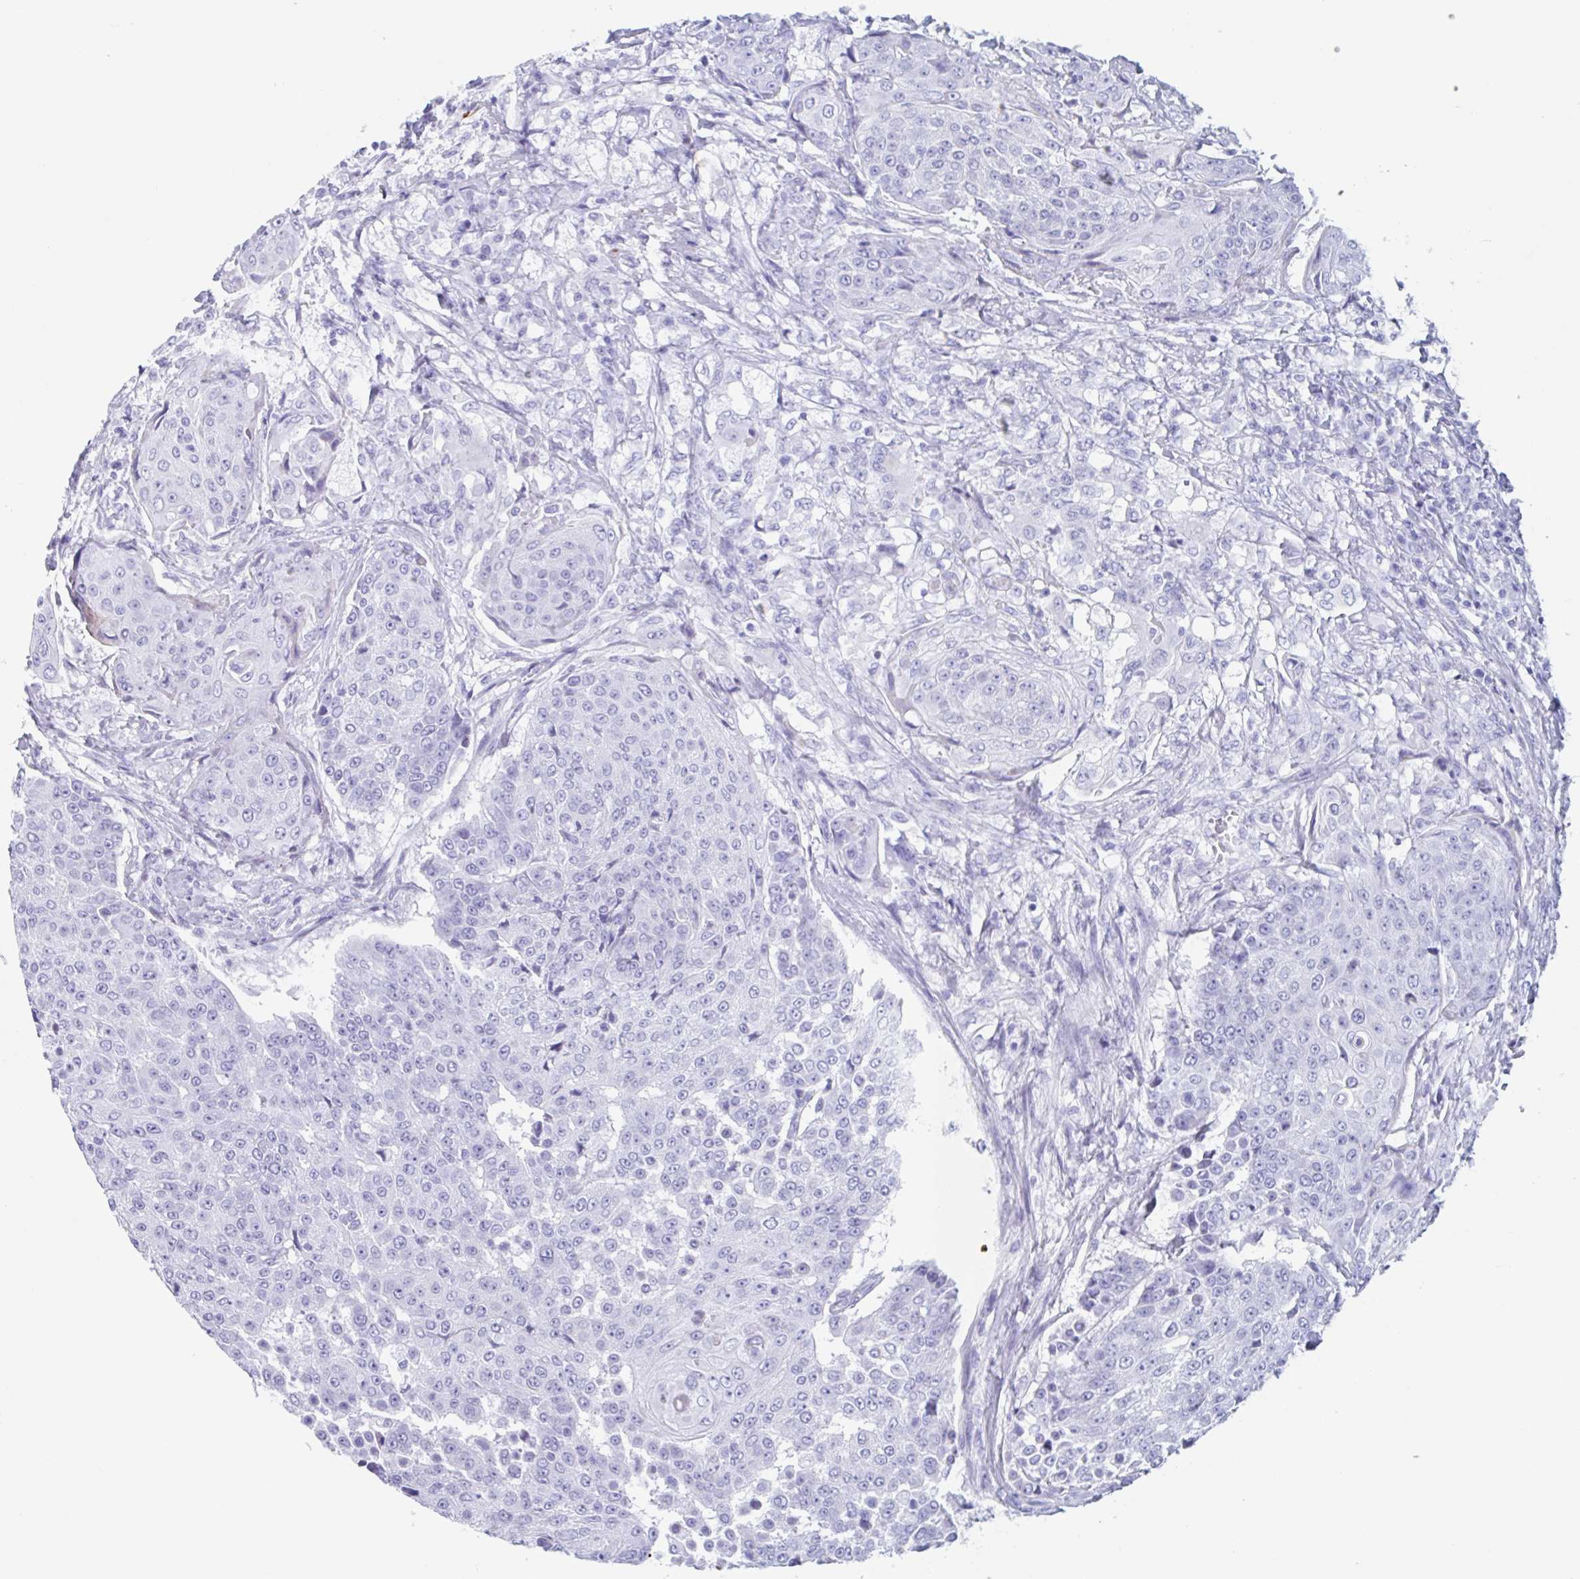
{"staining": {"intensity": "negative", "quantity": "none", "location": "none"}, "tissue": "urothelial cancer", "cell_type": "Tumor cells", "image_type": "cancer", "snomed": [{"axis": "morphology", "description": "Urothelial carcinoma, High grade"}, {"axis": "topography", "description": "Urinary bladder"}], "caption": "A photomicrograph of human urothelial carcinoma (high-grade) is negative for staining in tumor cells.", "gene": "CPTP", "patient": {"sex": "female", "age": 63}}